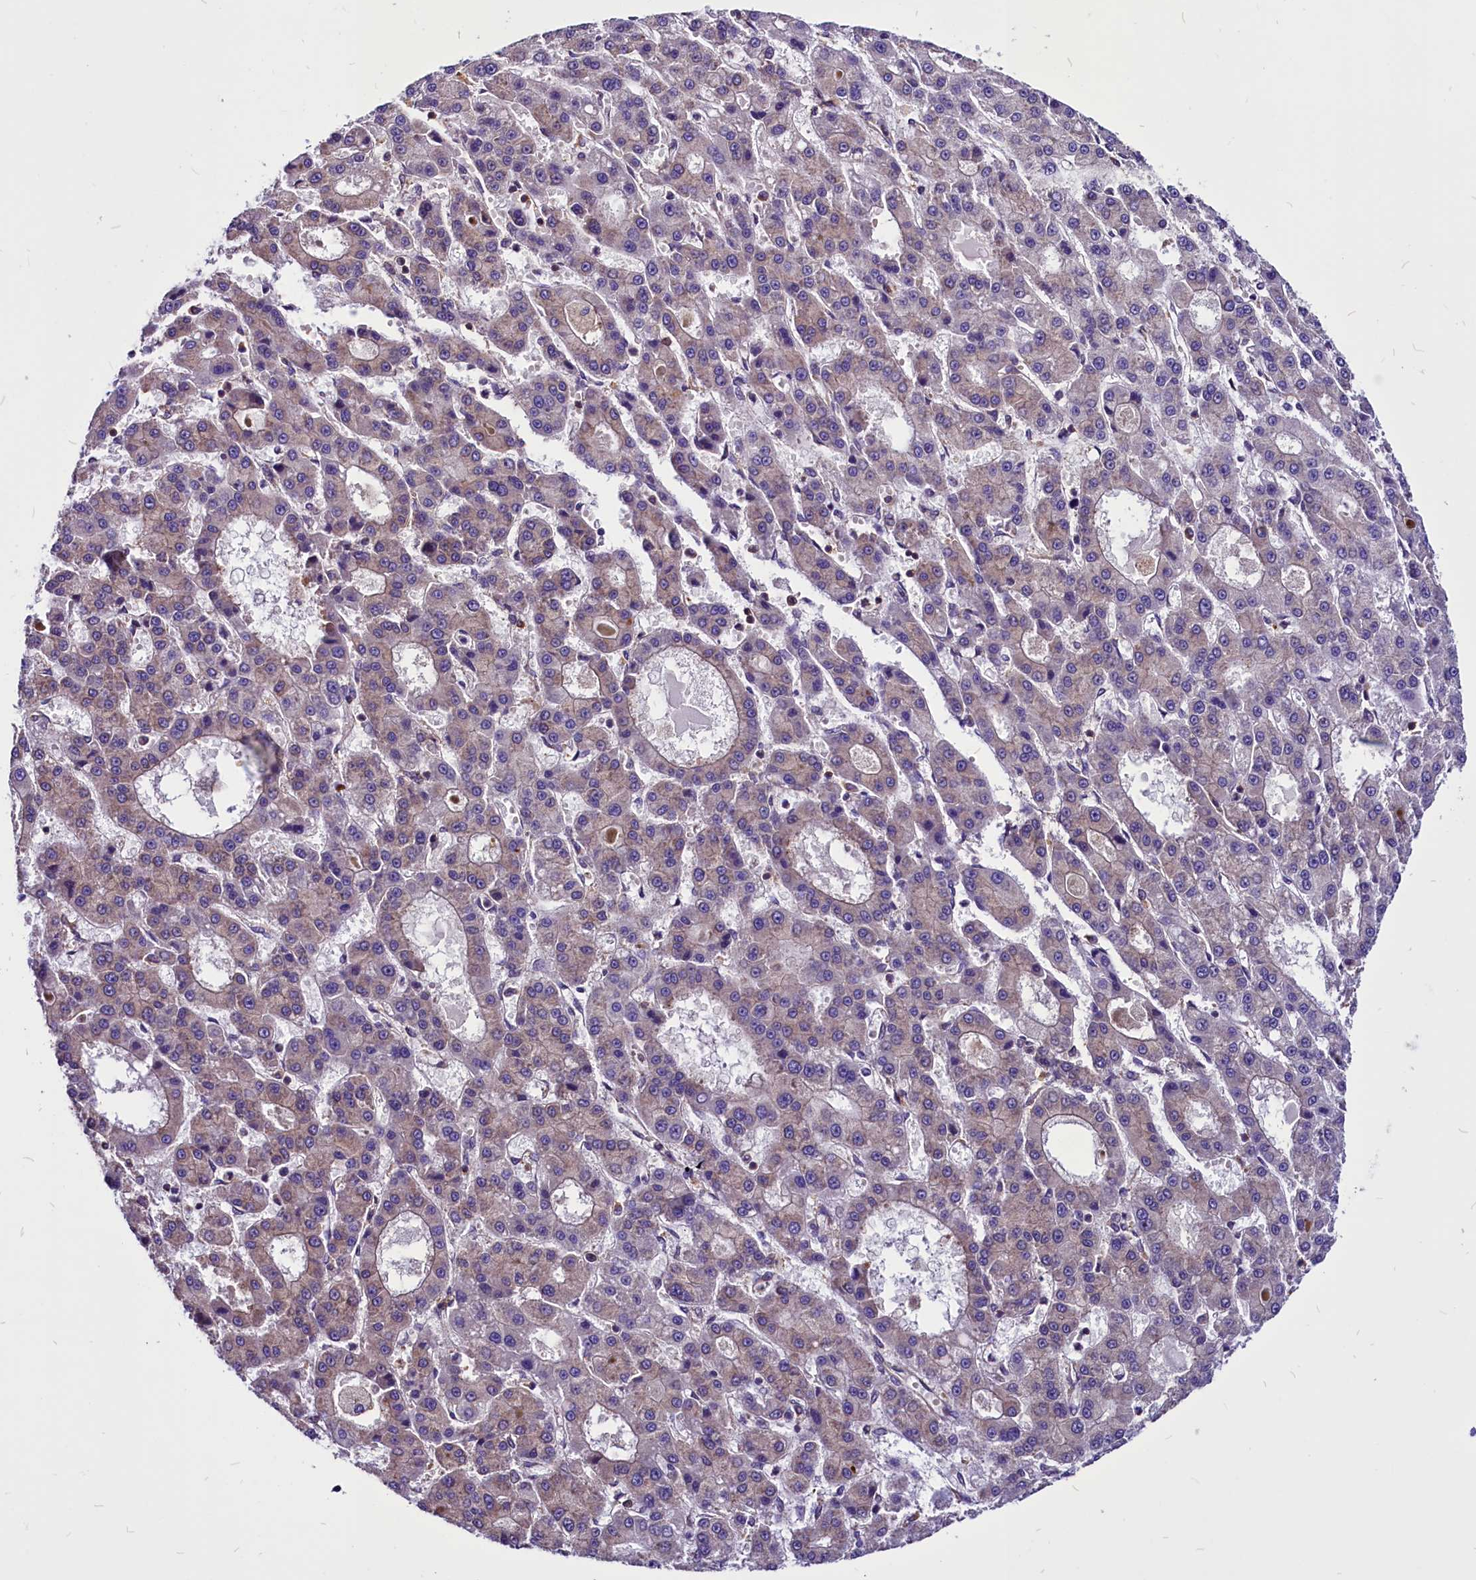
{"staining": {"intensity": "weak", "quantity": "25%-75%", "location": "cytoplasmic/membranous"}, "tissue": "liver cancer", "cell_type": "Tumor cells", "image_type": "cancer", "snomed": [{"axis": "morphology", "description": "Carcinoma, Hepatocellular, NOS"}, {"axis": "topography", "description": "Liver"}], "caption": "The photomicrograph exhibits immunohistochemical staining of liver cancer (hepatocellular carcinoma). There is weak cytoplasmic/membranous staining is identified in approximately 25%-75% of tumor cells. The protein of interest is shown in brown color, while the nuclei are stained blue.", "gene": "EIF3G", "patient": {"sex": "male", "age": 70}}